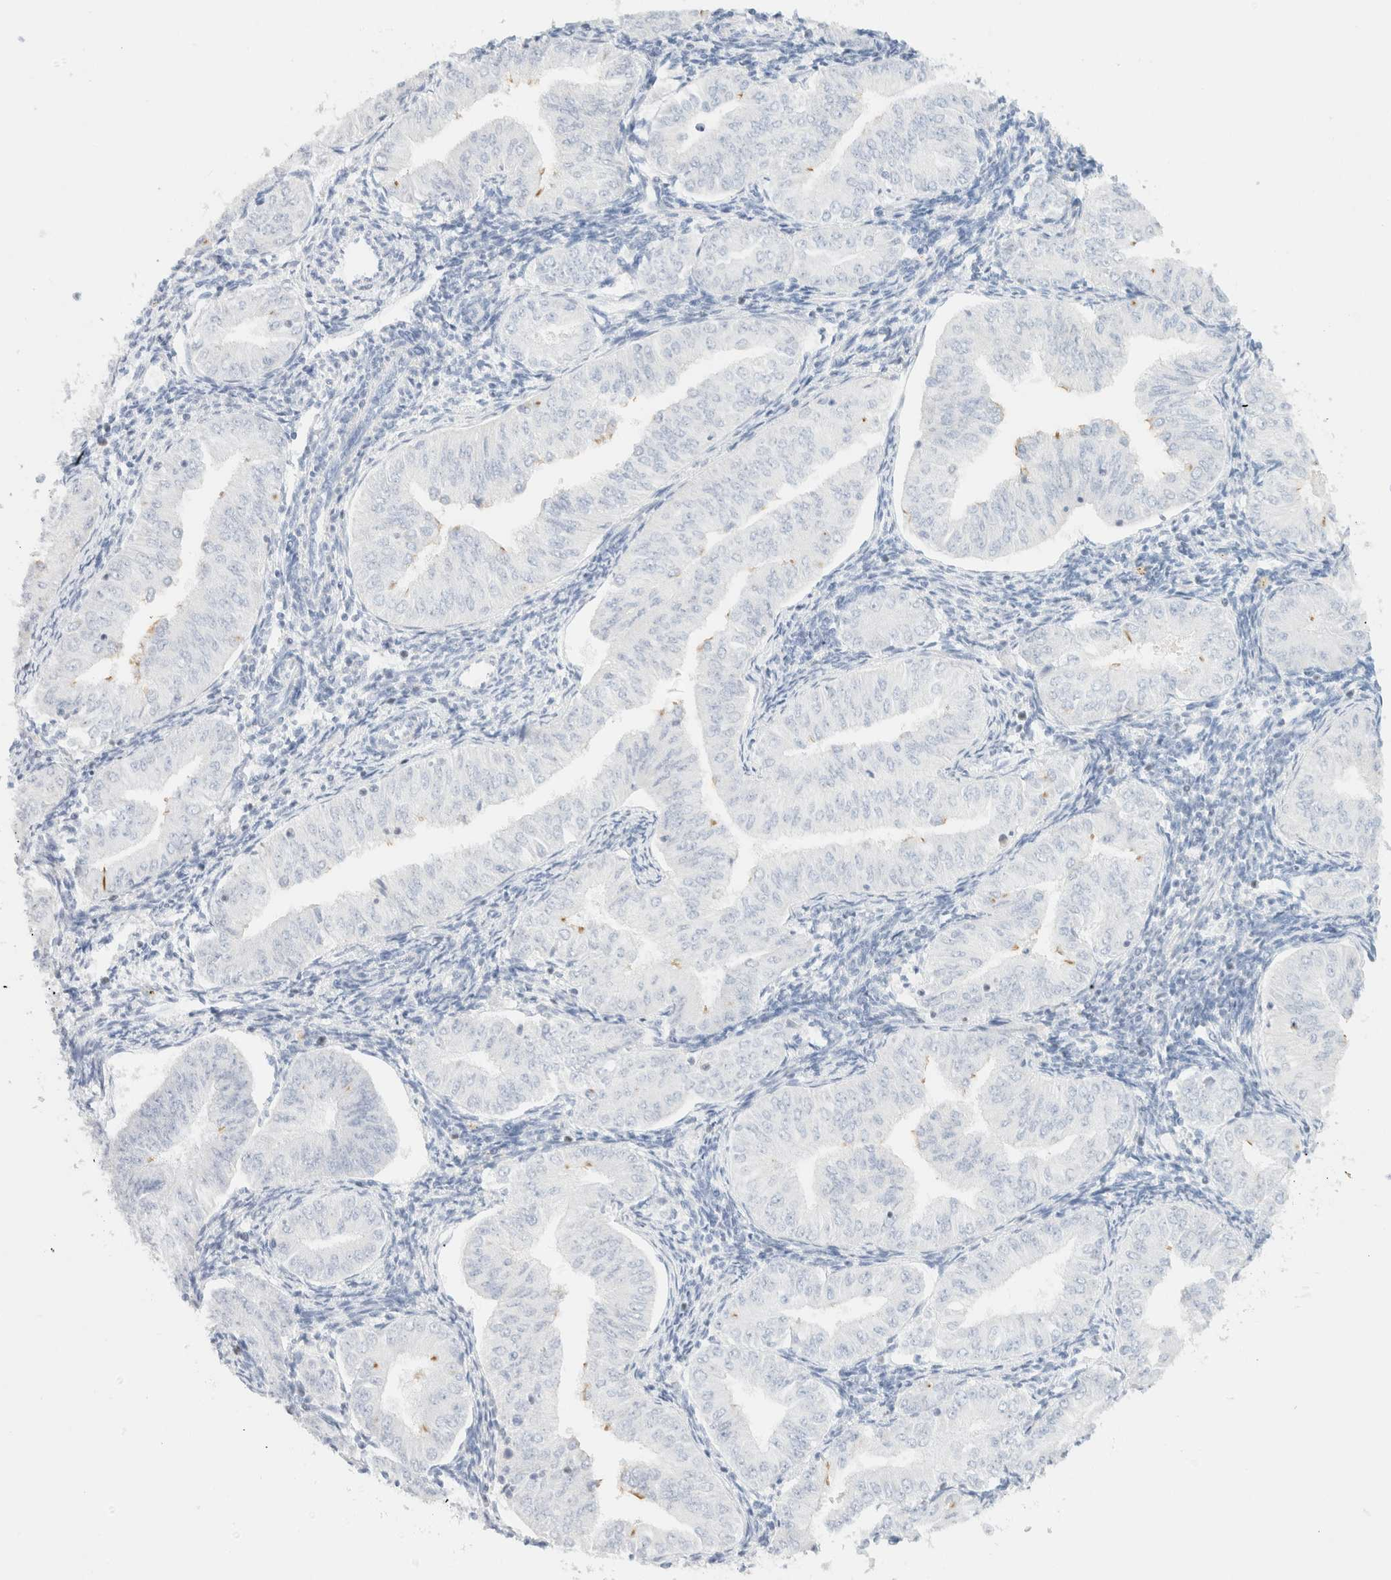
{"staining": {"intensity": "negative", "quantity": "none", "location": "none"}, "tissue": "endometrial cancer", "cell_type": "Tumor cells", "image_type": "cancer", "snomed": [{"axis": "morphology", "description": "Normal tissue, NOS"}, {"axis": "morphology", "description": "Adenocarcinoma, NOS"}, {"axis": "topography", "description": "Endometrium"}], "caption": "High magnification brightfield microscopy of adenocarcinoma (endometrial) stained with DAB (3,3'-diaminobenzidine) (brown) and counterstained with hematoxylin (blue): tumor cells show no significant expression.", "gene": "IKZF3", "patient": {"sex": "female", "age": 53}}